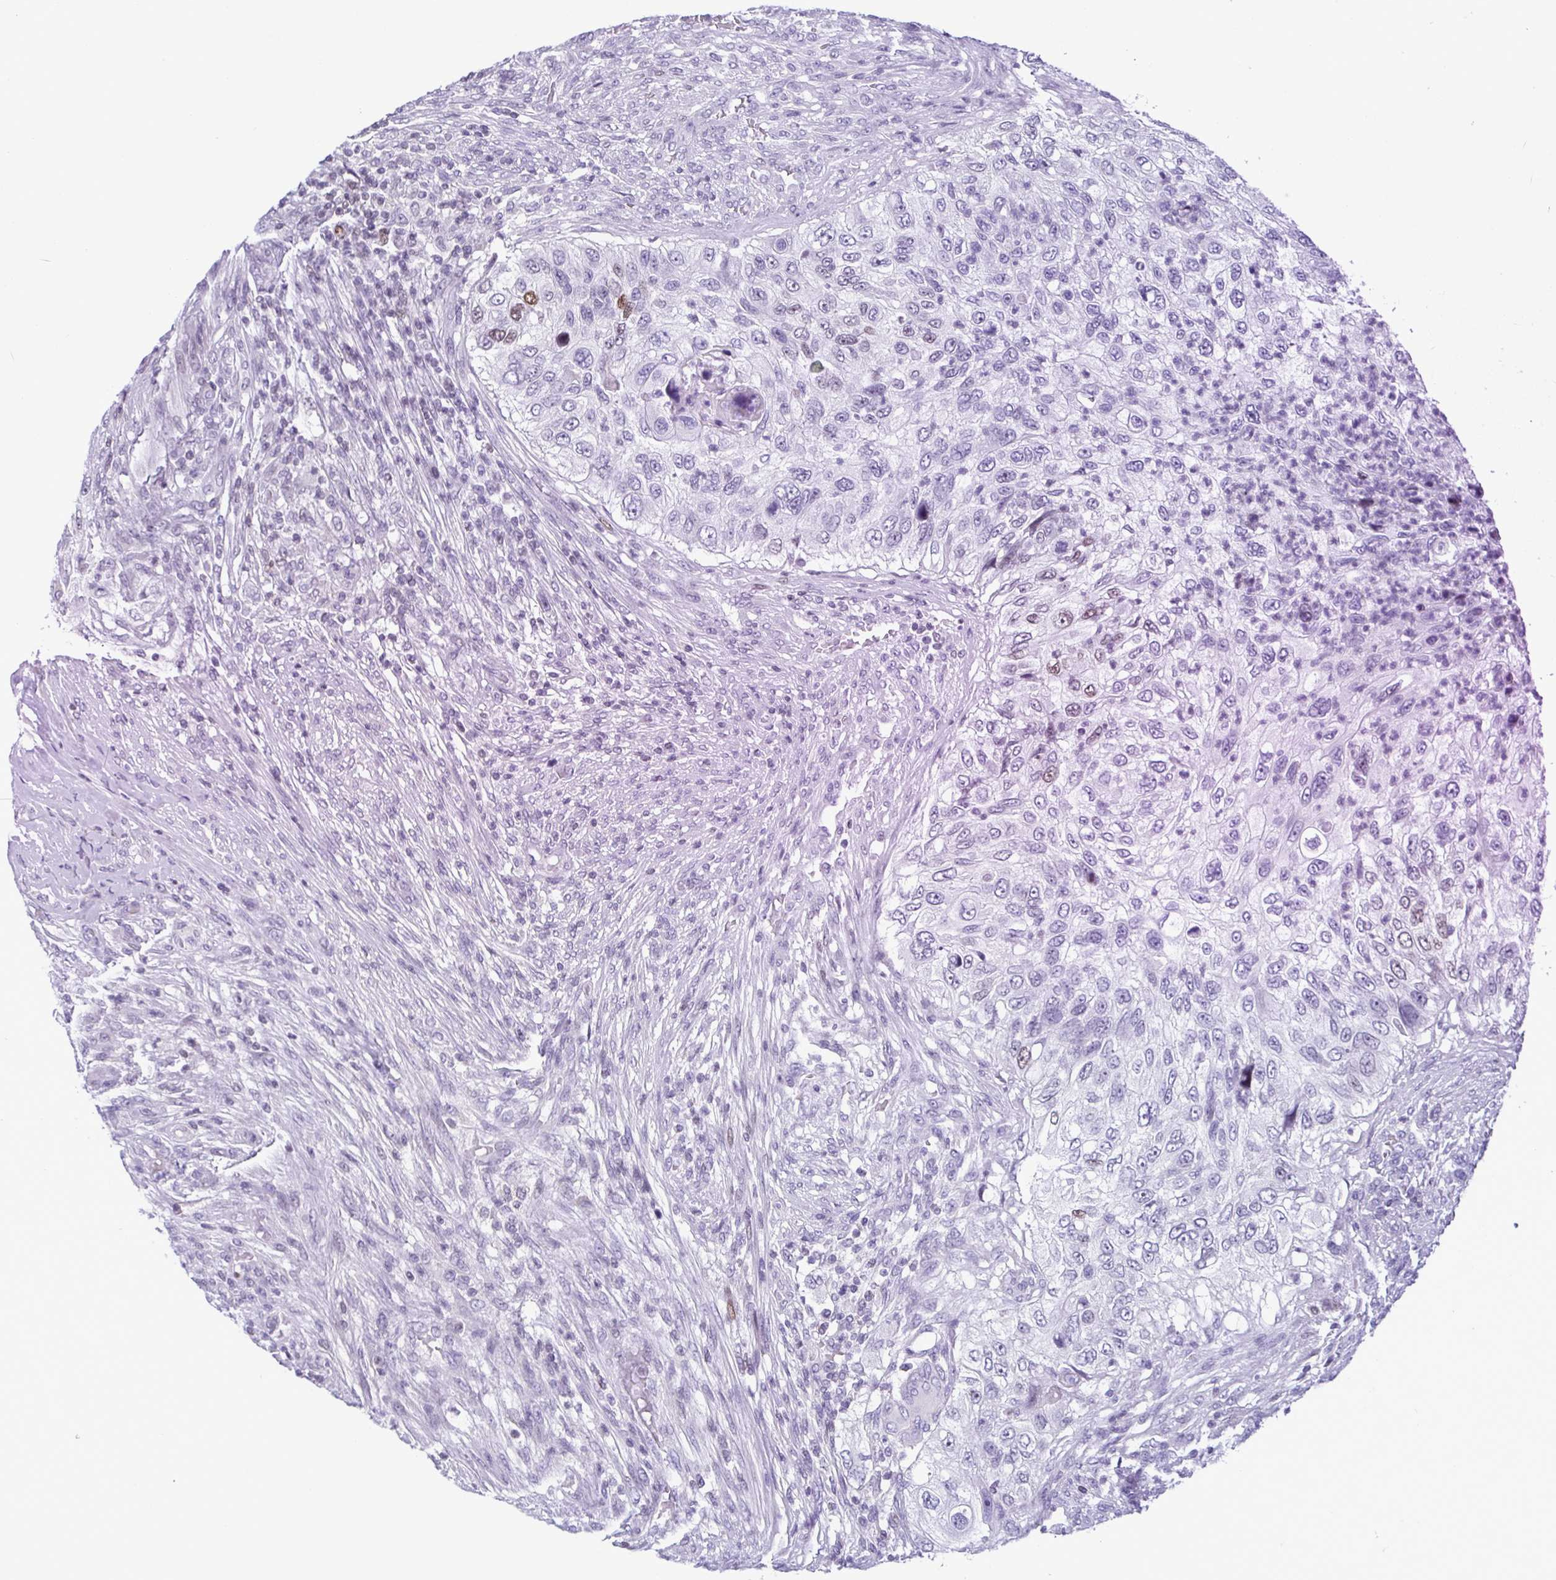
{"staining": {"intensity": "negative", "quantity": "none", "location": "none"}, "tissue": "urothelial cancer", "cell_type": "Tumor cells", "image_type": "cancer", "snomed": [{"axis": "morphology", "description": "Urothelial carcinoma, High grade"}, {"axis": "topography", "description": "Urinary bladder"}], "caption": "Immunohistochemistry (IHC) of urothelial carcinoma (high-grade) exhibits no expression in tumor cells.", "gene": "IRF1", "patient": {"sex": "female", "age": 60}}